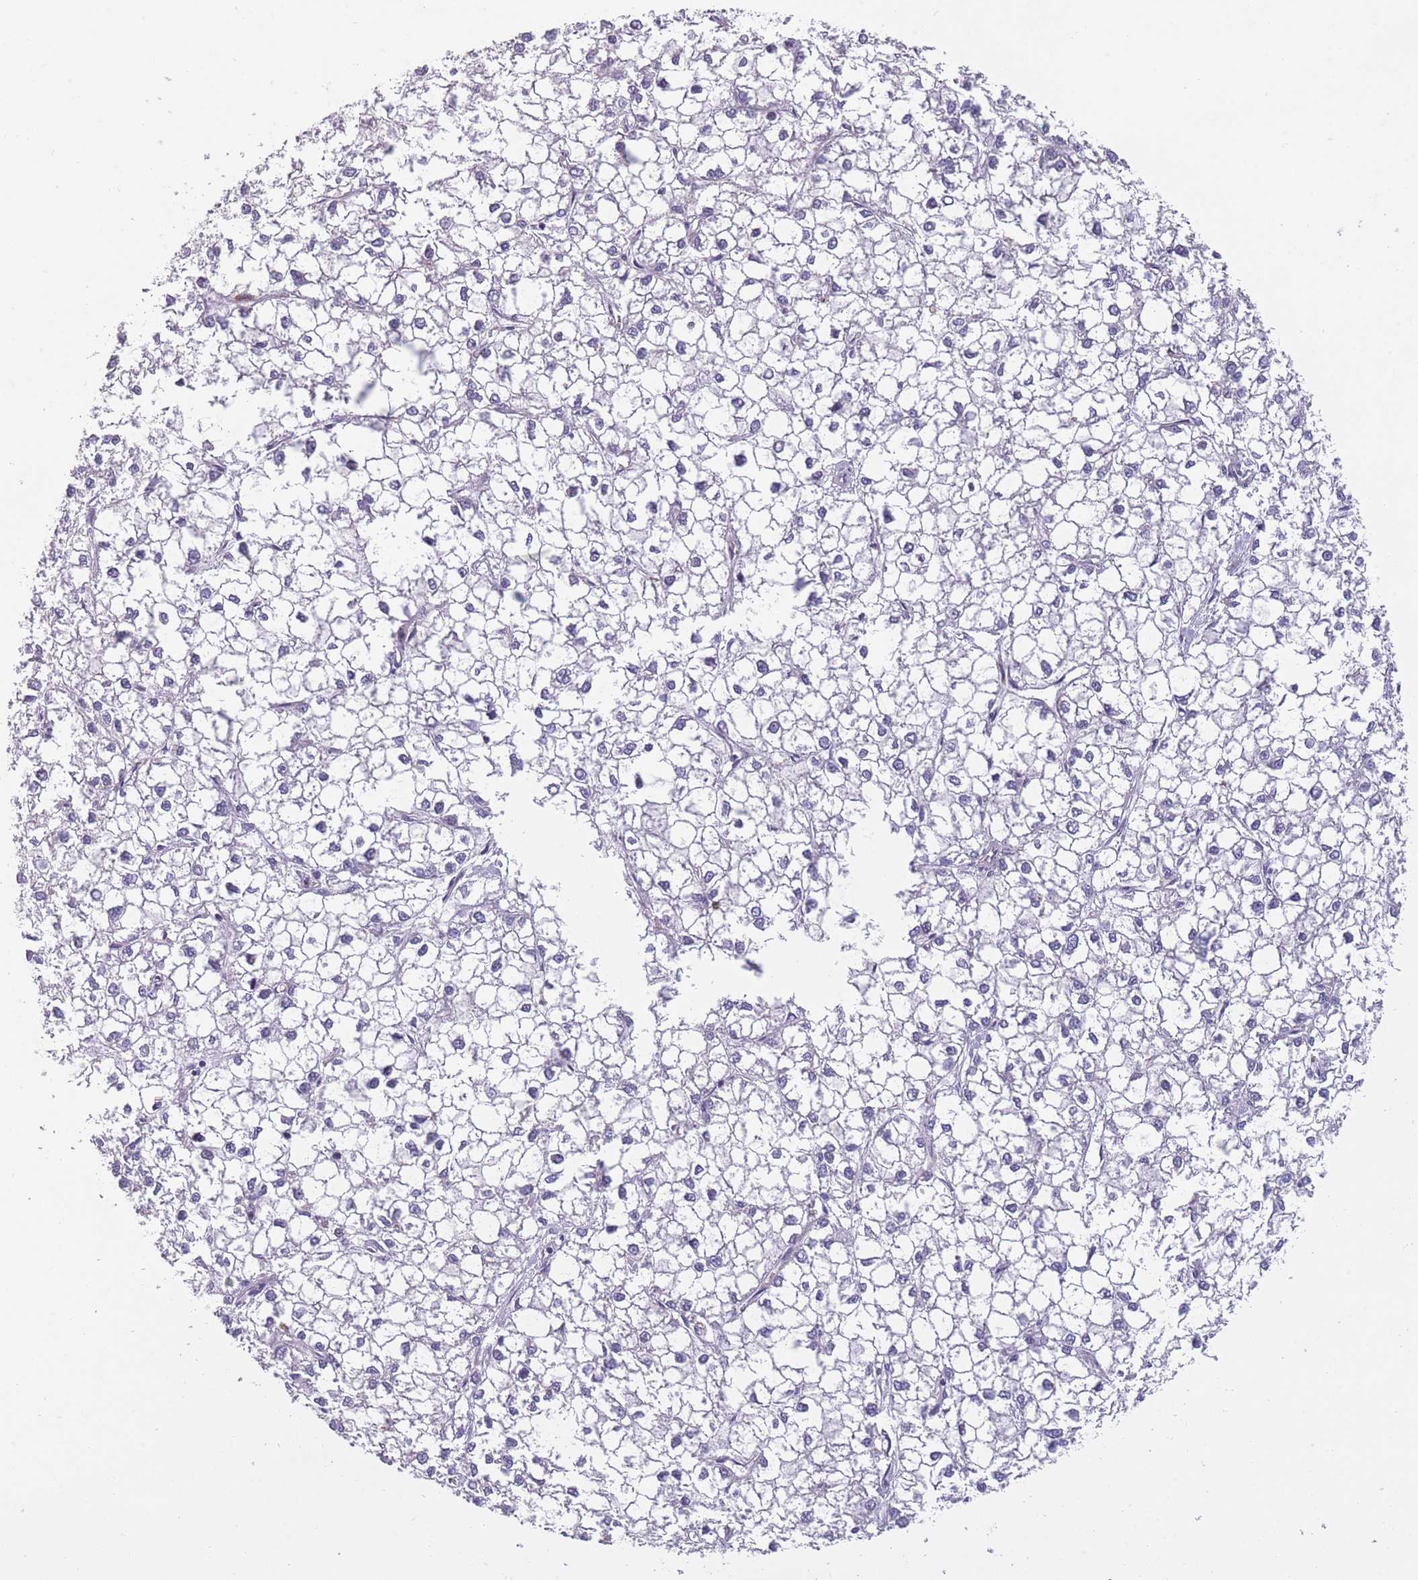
{"staining": {"intensity": "negative", "quantity": "none", "location": "none"}, "tissue": "liver cancer", "cell_type": "Tumor cells", "image_type": "cancer", "snomed": [{"axis": "morphology", "description": "Carcinoma, Hepatocellular, NOS"}, {"axis": "topography", "description": "Liver"}], "caption": "Human liver cancer stained for a protein using immunohistochemistry (IHC) shows no expression in tumor cells.", "gene": "FAM83F", "patient": {"sex": "female", "age": 43}}